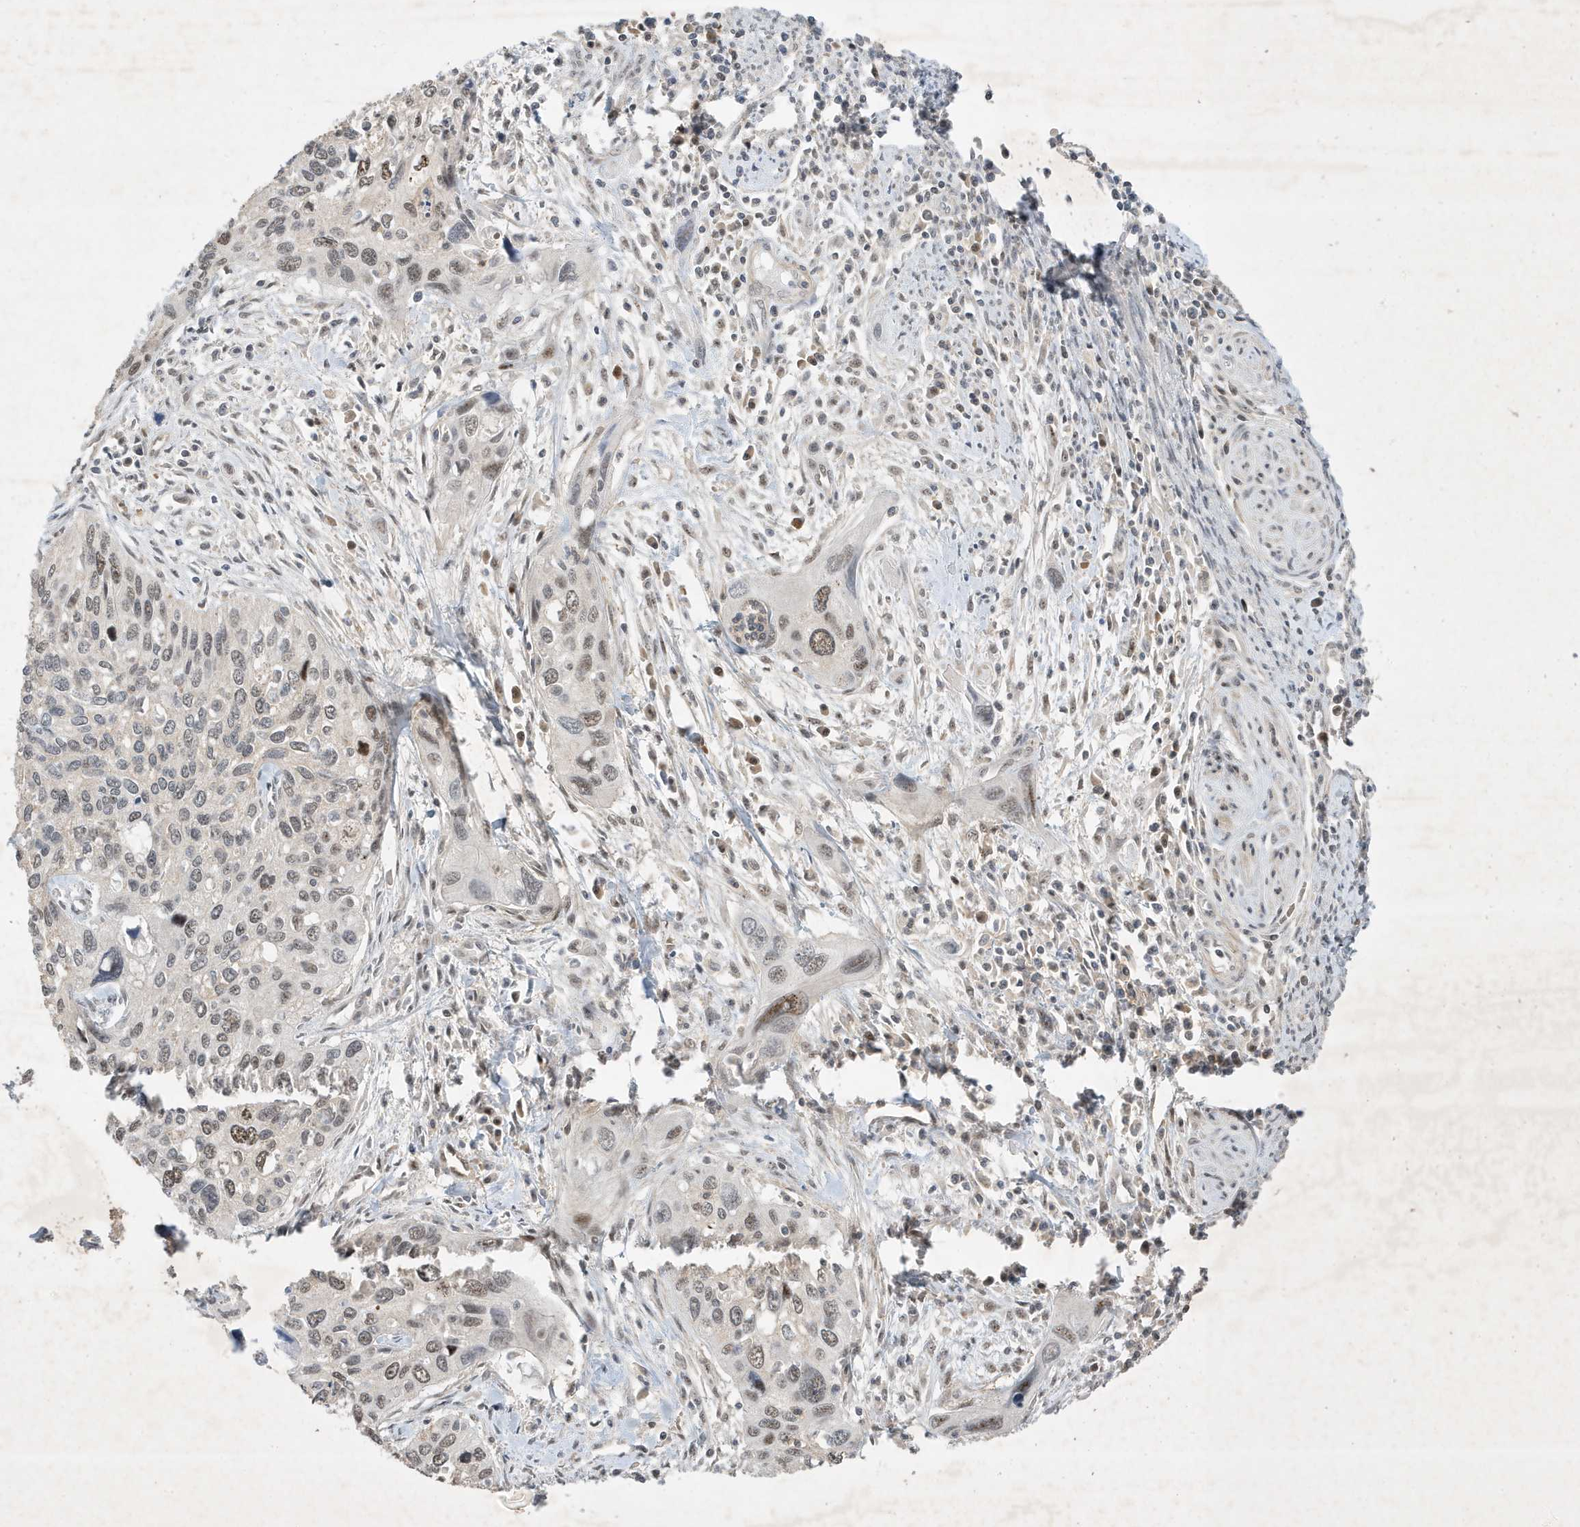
{"staining": {"intensity": "weak", "quantity": "25%-75%", "location": "nuclear"}, "tissue": "cervical cancer", "cell_type": "Tumor cells", "image_type": "cancer", "snomed": [{"axis": "morphology", "description": "Squamous cell carcinoma, NOS"}, {"axis": "topography", "description": "Cervix"}], "caption": "A brown stain highlights weak nuclear staining of a protein in cervical cancer (squamous cell carcinoma) tumor cells.", "gene": "MAST3", "patient": {"sex": "female", "age": 55}}